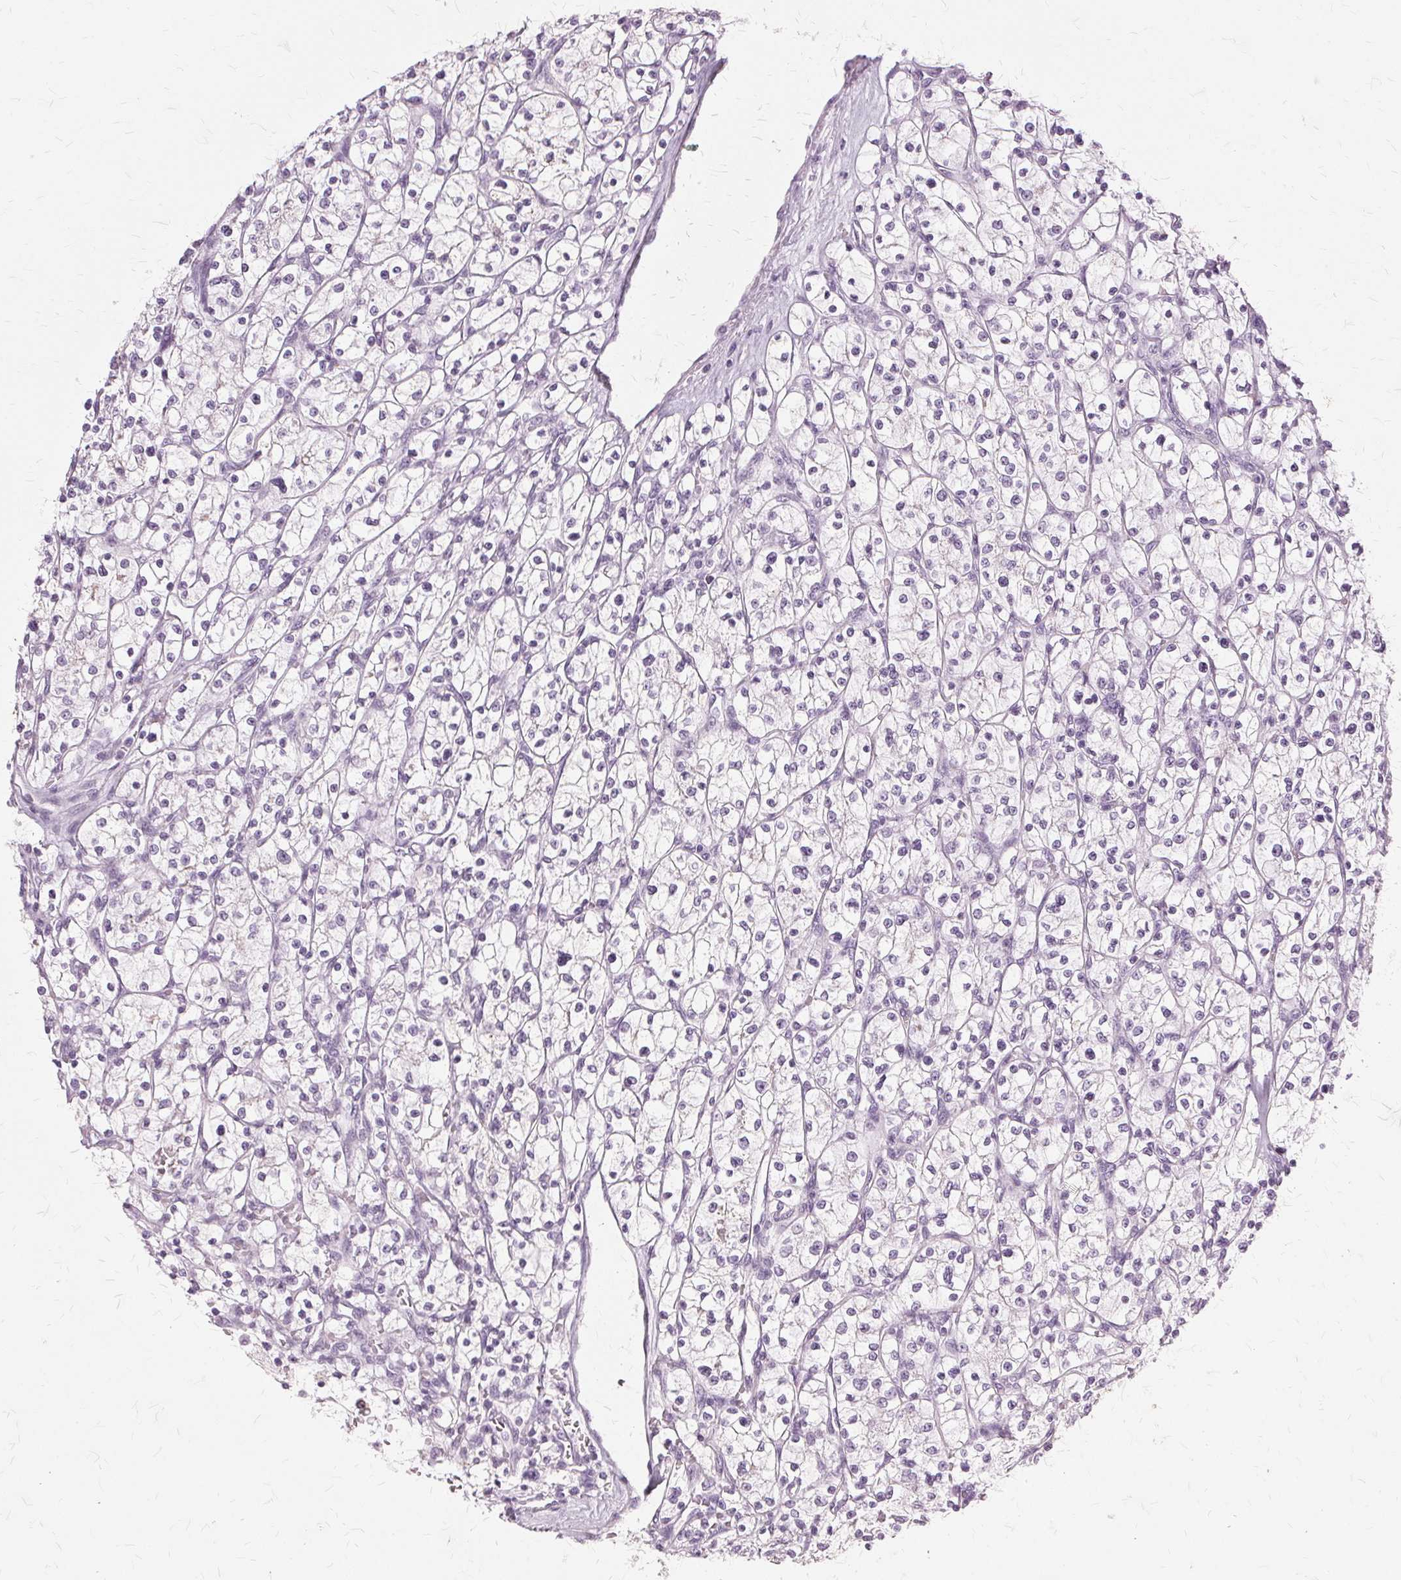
{"staining": {"intensity": "negative", "quantity": "none", "location": "none"}, "tissue": "renal cancer", "cell_type": "Tumor cells", "image_type": "cancer", "snomed": [{"axis": "morphology", "description": "Adenocarcinoma, NOS"}, {"axis": "topography", "description": "Kidney"}], "caption": "An immunohistochemistry (IHC) micrograph of renal cancer is shown. There is no staining in tumor cells of renal cancer. Brightfield microscopy of IHC stained with DAB (3,3'-diaminobenzidine) (brown) and hematoxylin (blue), captured at high magnification.", "gene": "SLC45A3", "patient": {"sex": "female", "age": 64}}